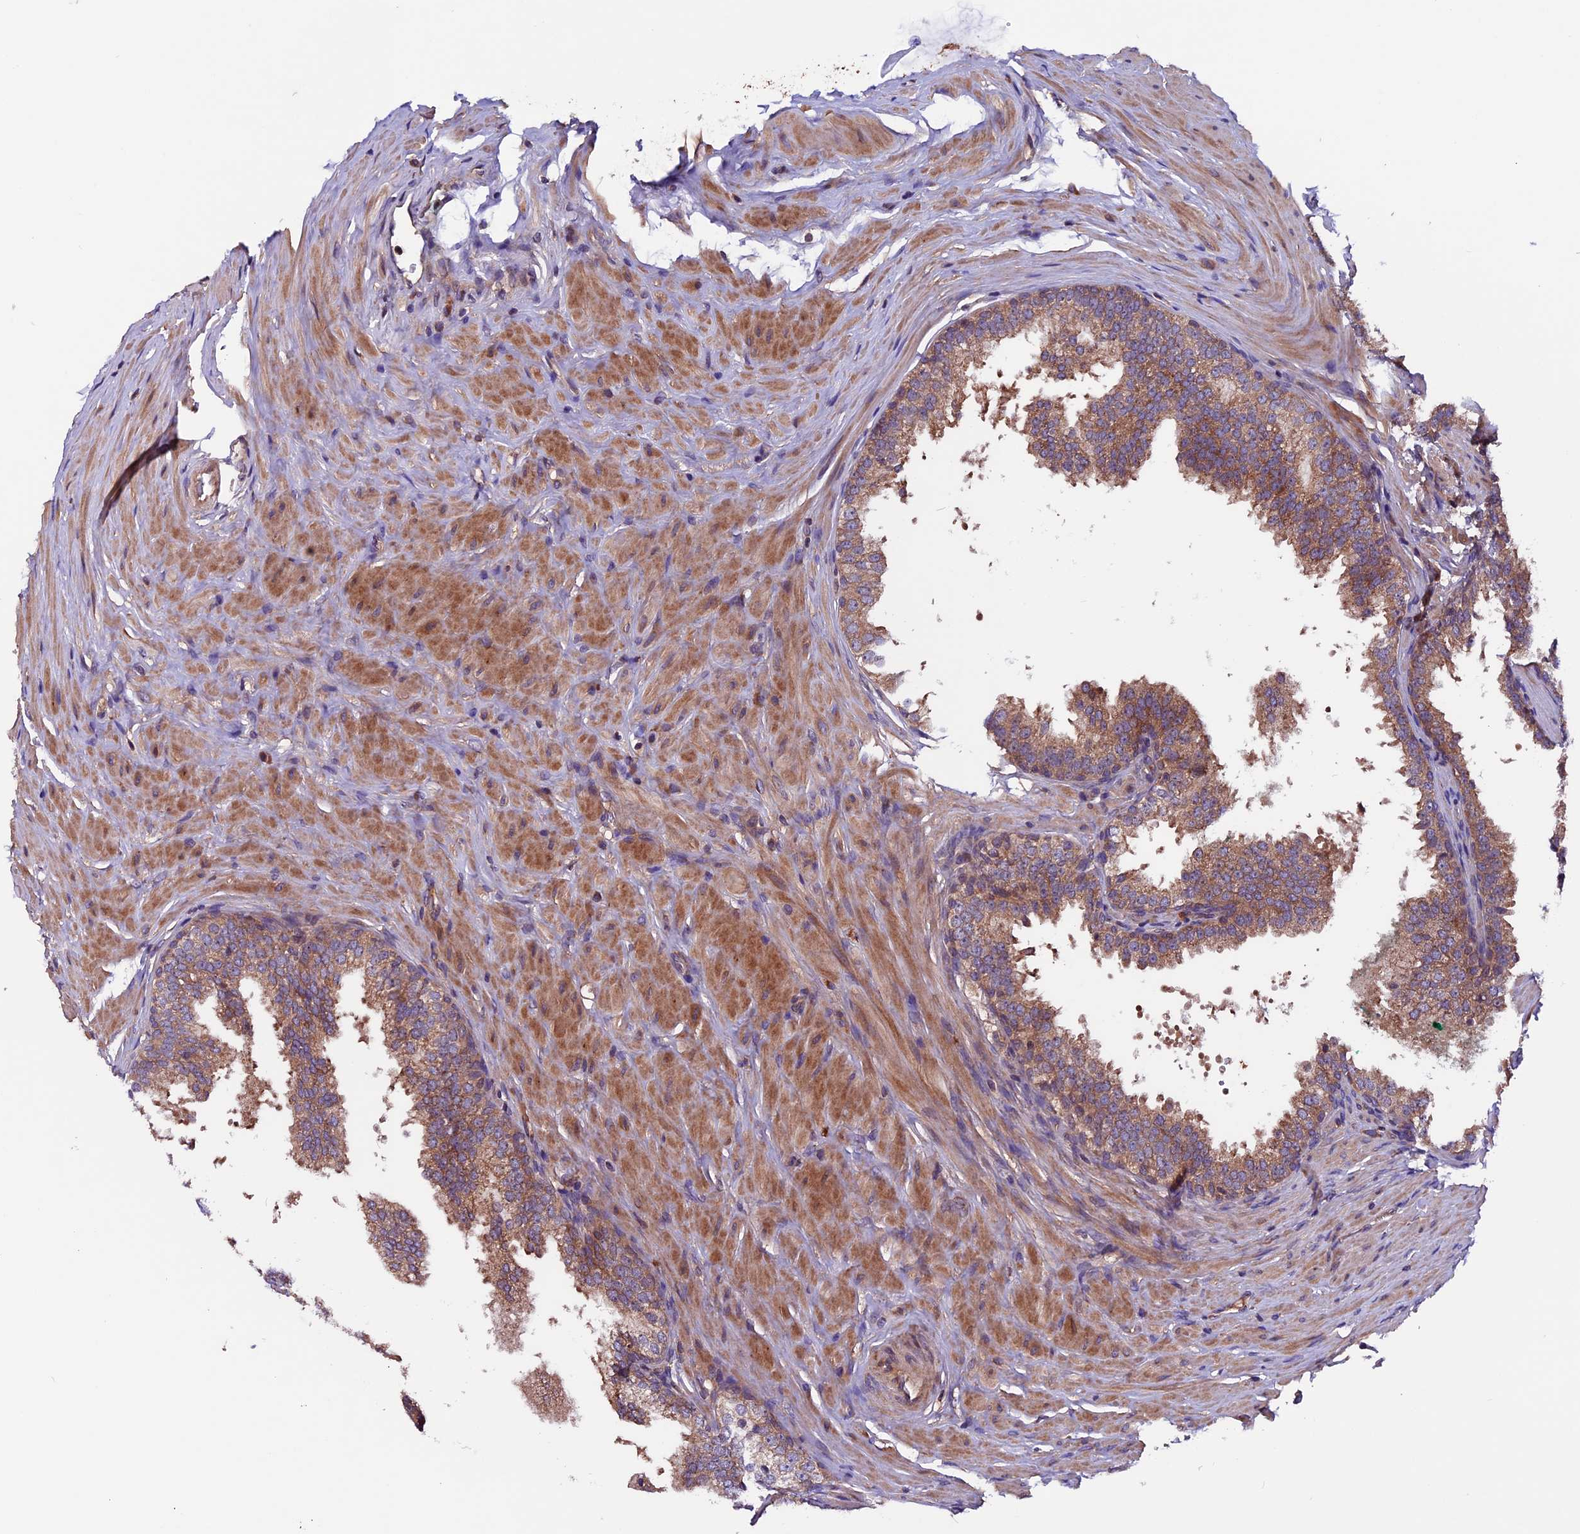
{"staining": {"intensity": "moderate", "quantity": "25%-75%", "location": "cytoplasmic/membranous"}, "tissue": "prostate", "cell_type": "Glandular cells", "image_type": "normal", "snomed": [{"axis": "morphology", "description": "Normal tissue, NOS"}, {"axis": "topography", "description": "Prostate"}], "caption": "Glandular cells demonstrate medium levels of moderate cytoplasmic/membranous staining in about 25%-75% of cells in unremarkable prostate.", "gene": "ZNF598", "patient": {"sex": "male", "age": 60}}